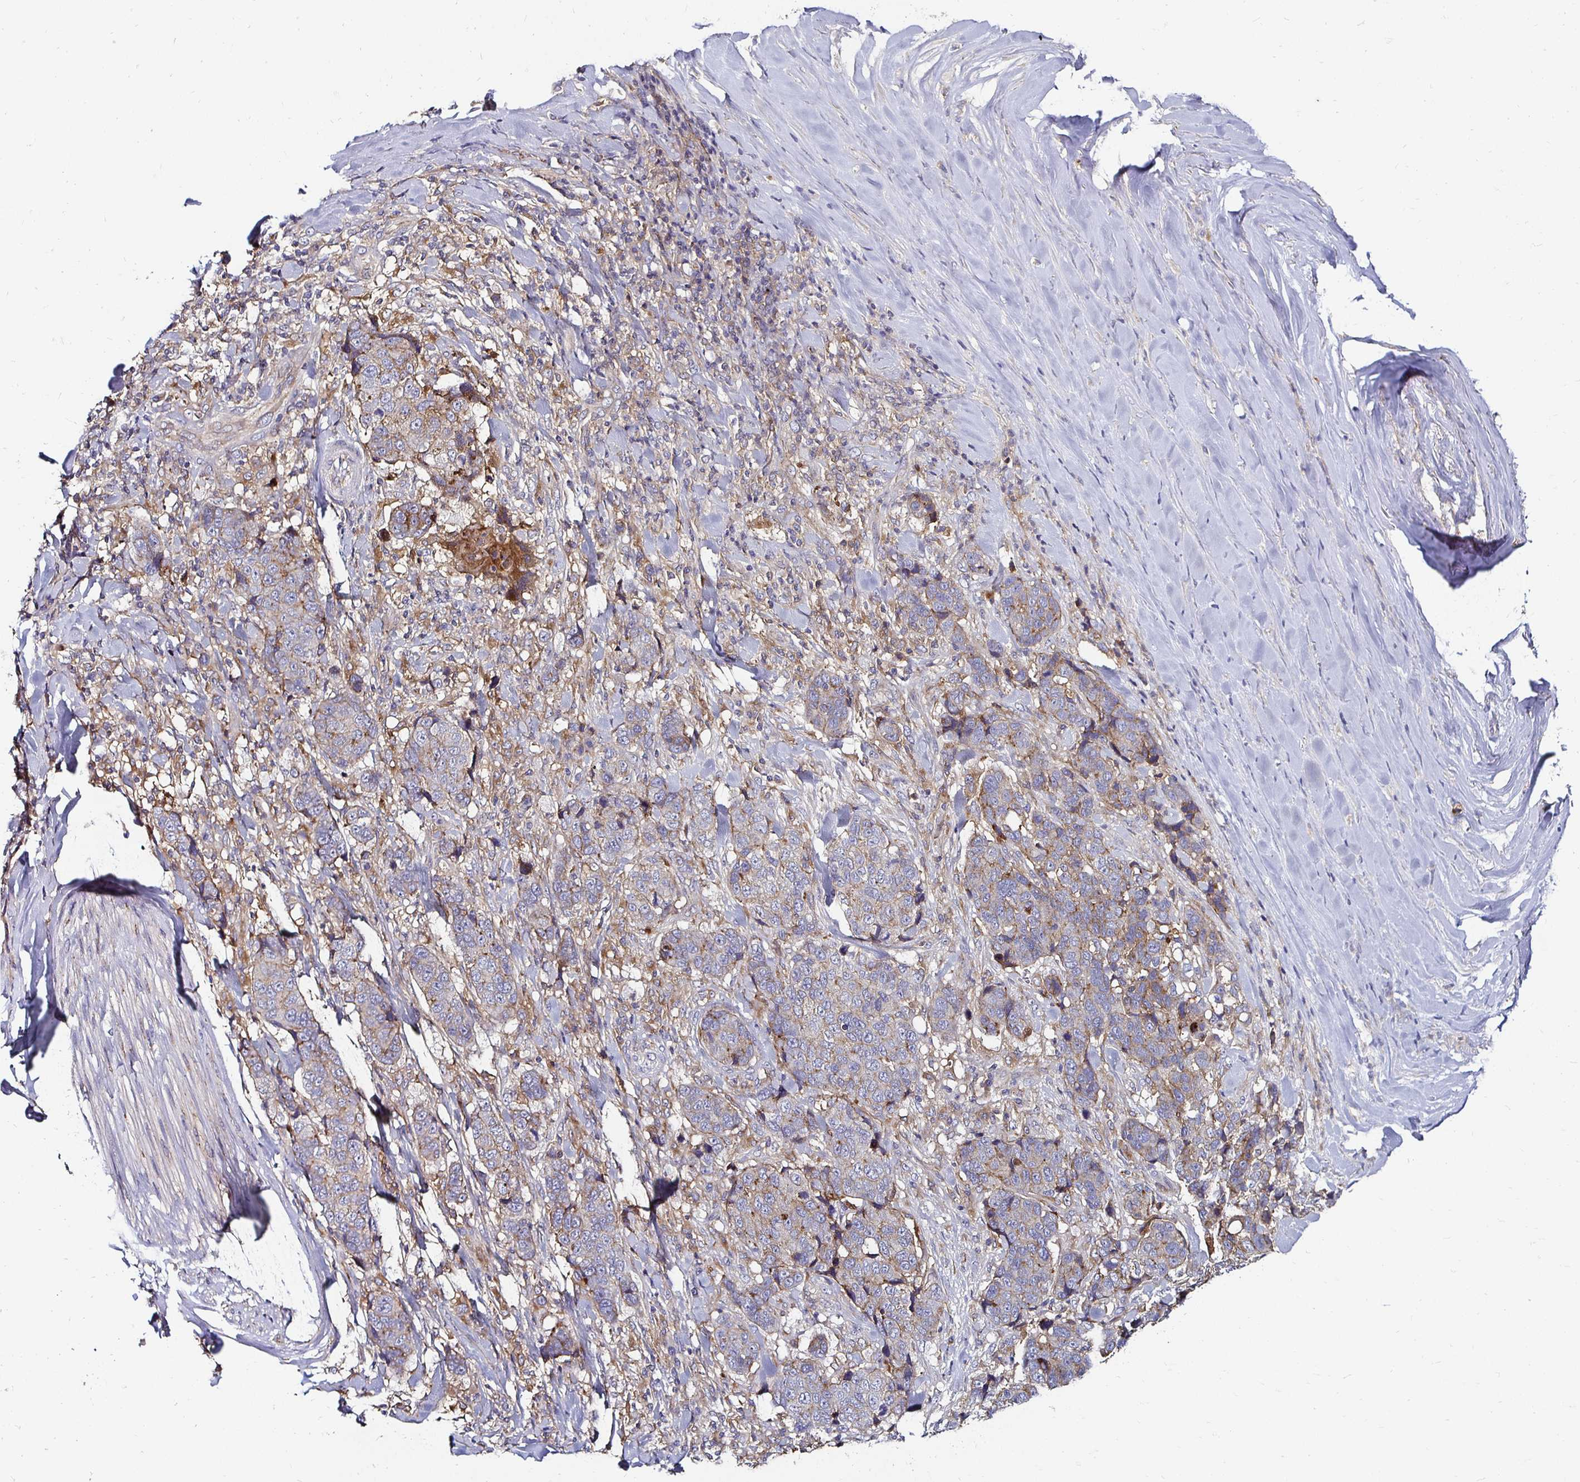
{"staining": {"intensity": "weak", "quantity": "25%-75%", "location": "cytoplasmic/membranous"}, "tissue": "lung cancer", "cell_type": "Tumor cells", "image_type": "cancer", "snomed": [{"axis": "morphology", "description": "Squamous cell carcinoma, NOS"}, {"axis": "topography", "description": "Lymph node"}, {"axis": "topography", "description": "Lung"}], "caption": "Weak cytoplasmic/membranous positivity is present in approximately 25%-75% of tumor cells in squamous cell carcinoma (lung). (Brightfield microscopy of DAB IHC at high magnification).", "gene": "NCSTN", "patient": {"sex": "male", "age": 61}}